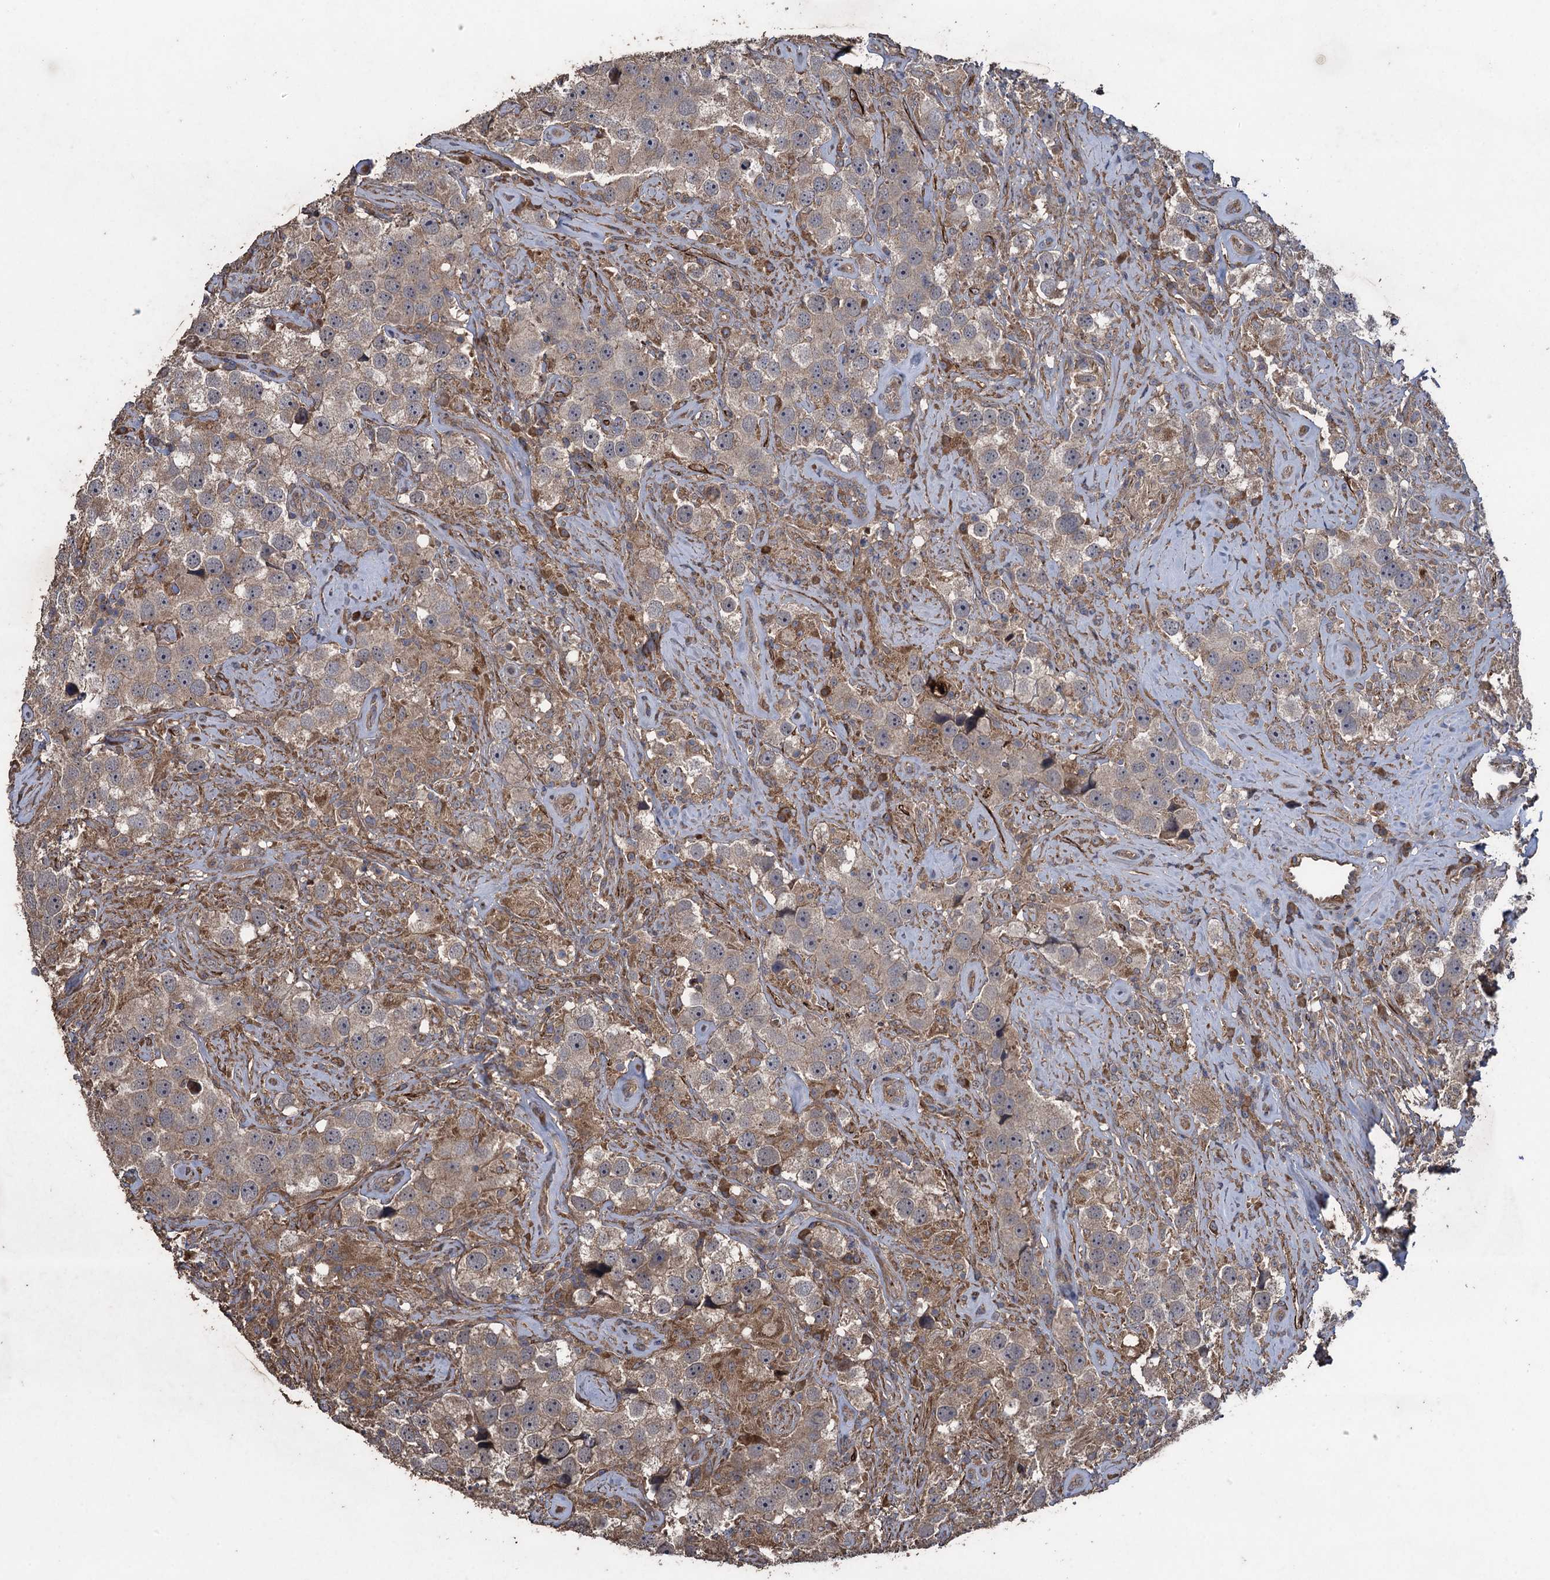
{"staining": {"intensity": "weak", "quantity": ">75%", "location": "cytoplasmic/membranous"}, "tissue": "testis cancer", "cell_type": "Tumor cells", "image_type": "cancer", "snomed": [{"axis": "morphology", "description": "Seminoma, NOS"}, {"axis": "topography", "description": "Testis"}], "caption": "Tumor cells display low levels of weak cytoplasmic/membranous staining in about >75% of cells in human testis seminoma. (IHC, brightfield microscopy, high magnification).", "gene": "TXNDC11", "patient": {"sex": "male", "age": 49}}